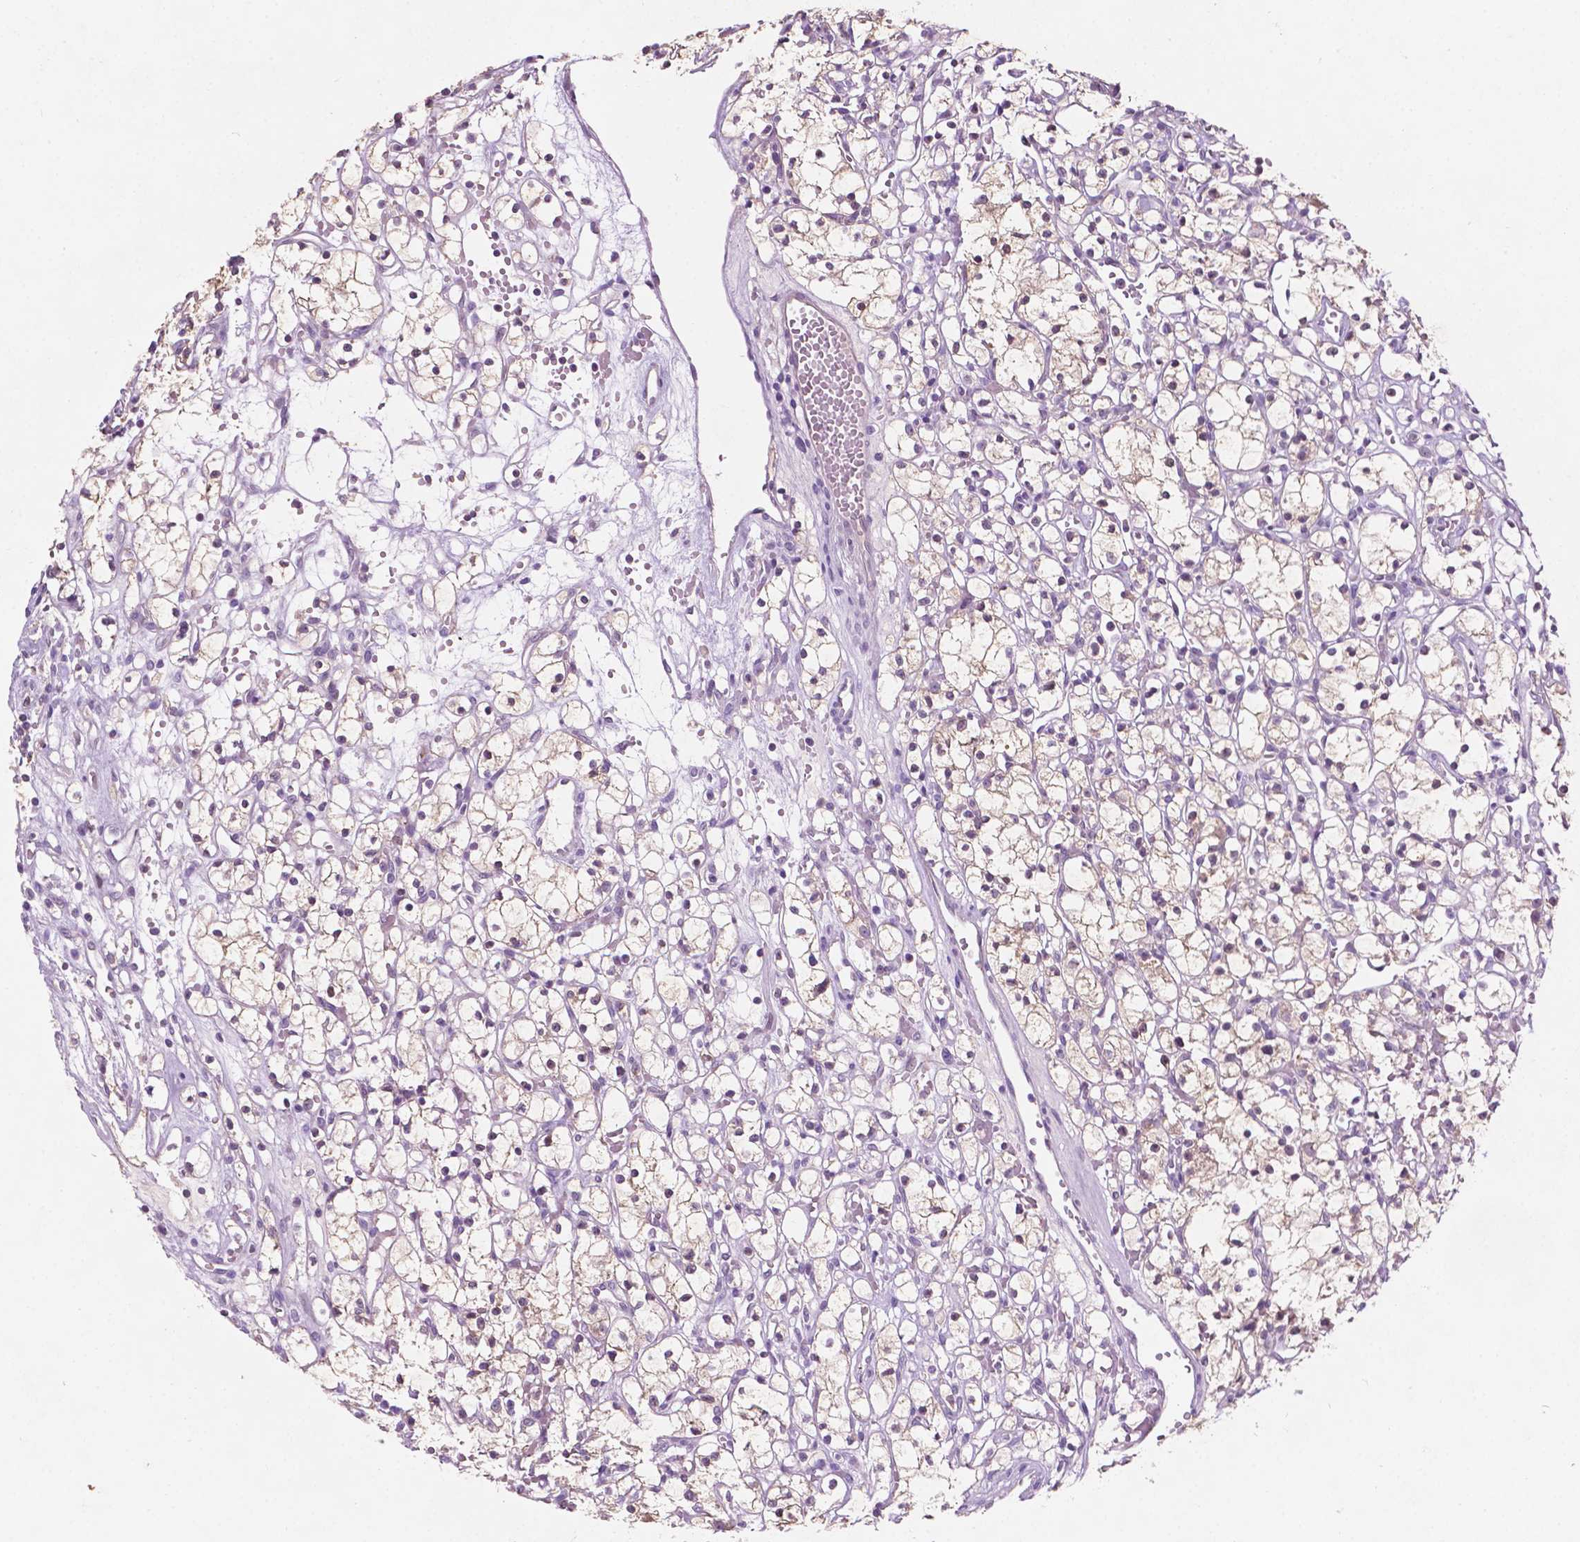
{"staining": {"intensity": "negative", "quantity": "none", "location": "none"}, "tissue": "renal cancer", "cell_type": "Tumor cells", "image_type": "cancer", "snomed": [{"axis": "morphology", "description": "Adenocarcinoma, NOS"}, {"axis": "topography", "description": "Kidney"}], "caption": "Tumor cells show no significant protein positivity in adenocarcinoma (renal). (Brightfield microscopy of DAB (3,3'-diaminobenzidine) IHC at high magnification).", "gene": "TM6SF2", "patient": {"sex": "female", "age": 59}}